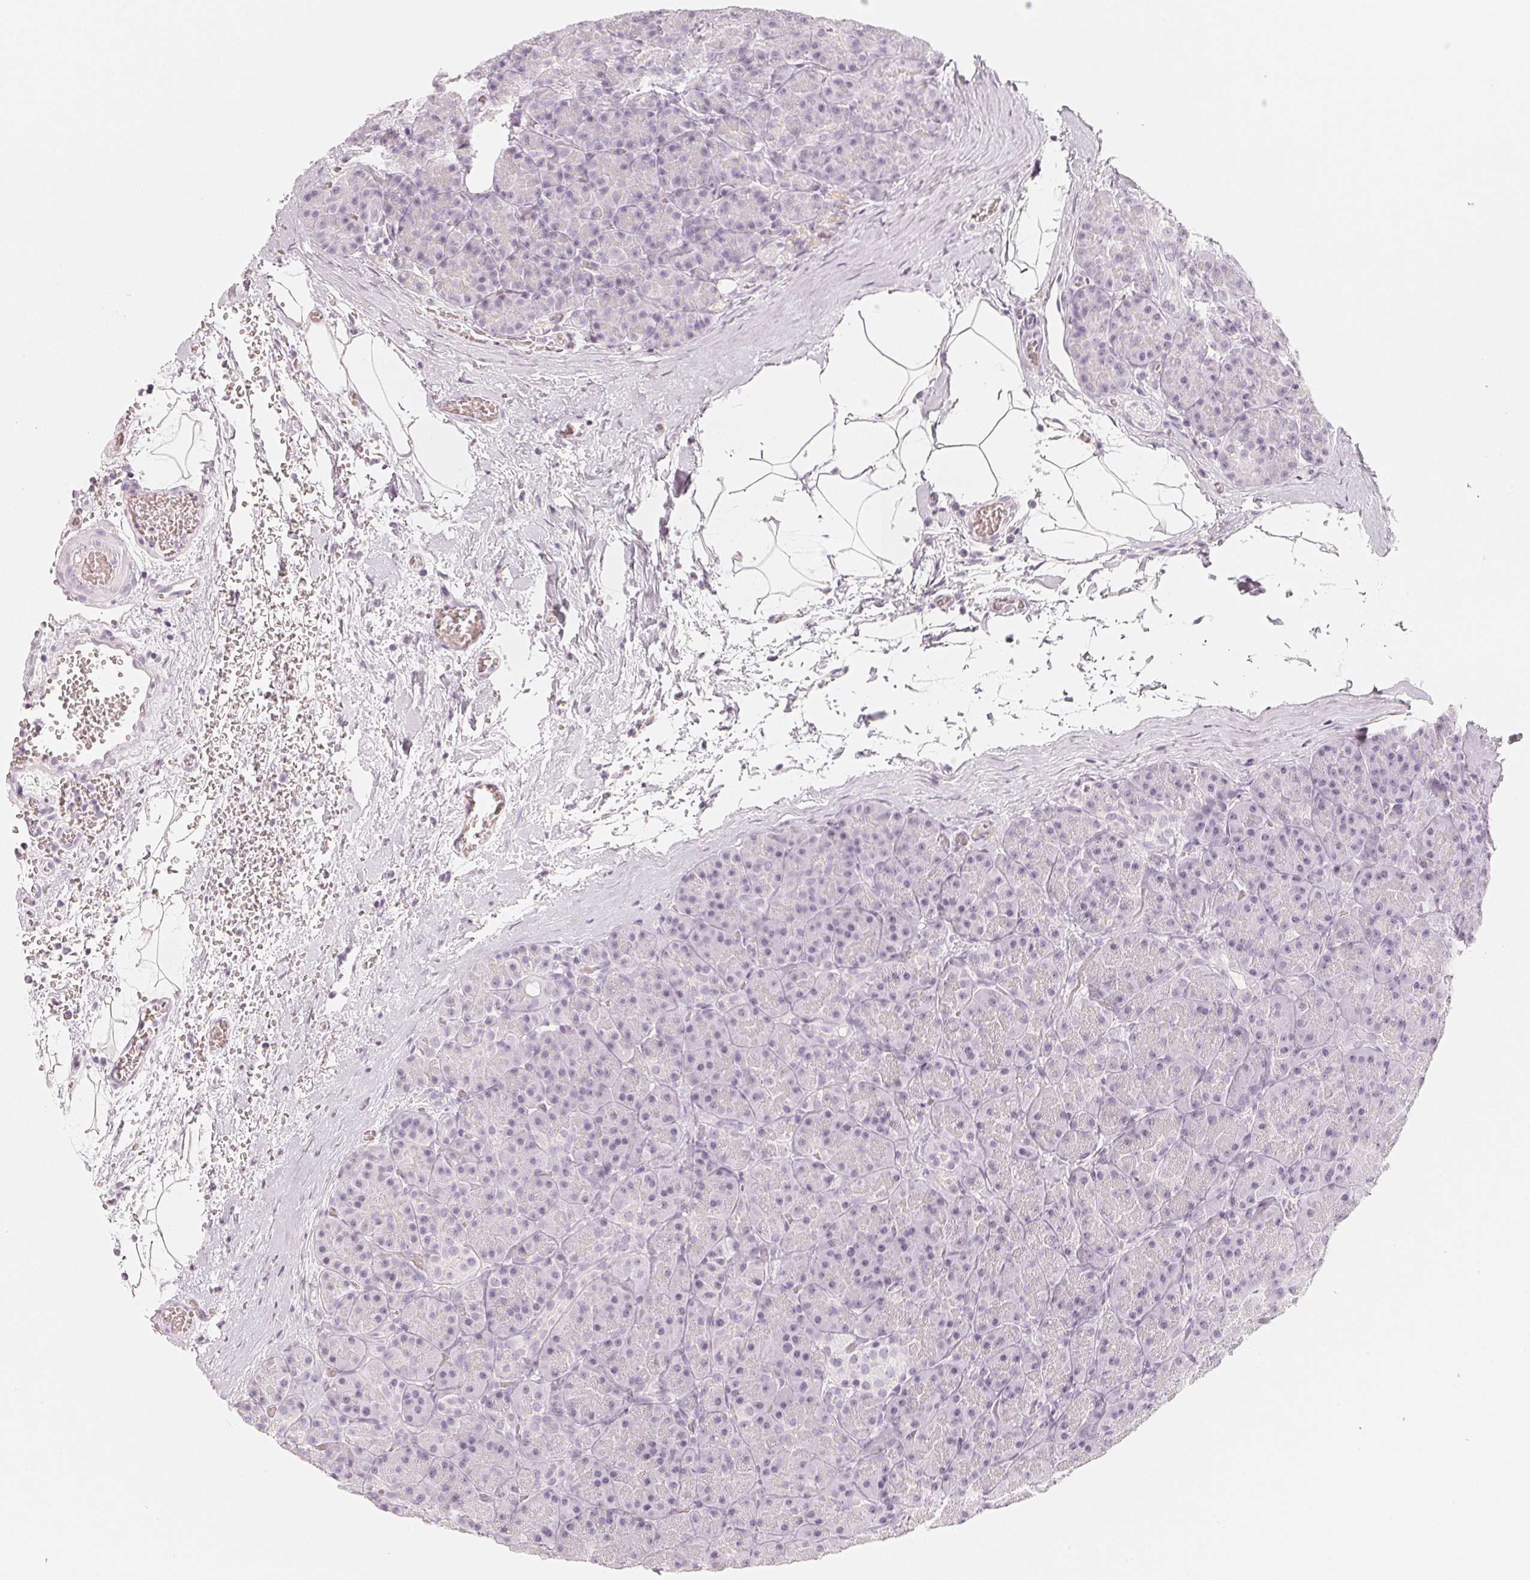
{"staining": {"intensity": "negative", "quantity": "none", "location": "none"}, "tissue": "pancreas", "cell_type": "Exocrine glandular cells", "image_type": "normal", "snomed": [{"axis": "morphology", "description": "Normal tissue, NOS"}, {"axis": "topography", "description": "Pancreas"}], "caption": "Immunohistochemical staining of benign pancreas demonstrates no significant expression in exocrine glandular cells. Brightfield microscopy of immunohistochemistry stained with DAB (brown) and hematoxylin (blue), captured at high magnification.", "gene": "SLC22A8", "patient": {"sex": "male", "age": 57}}